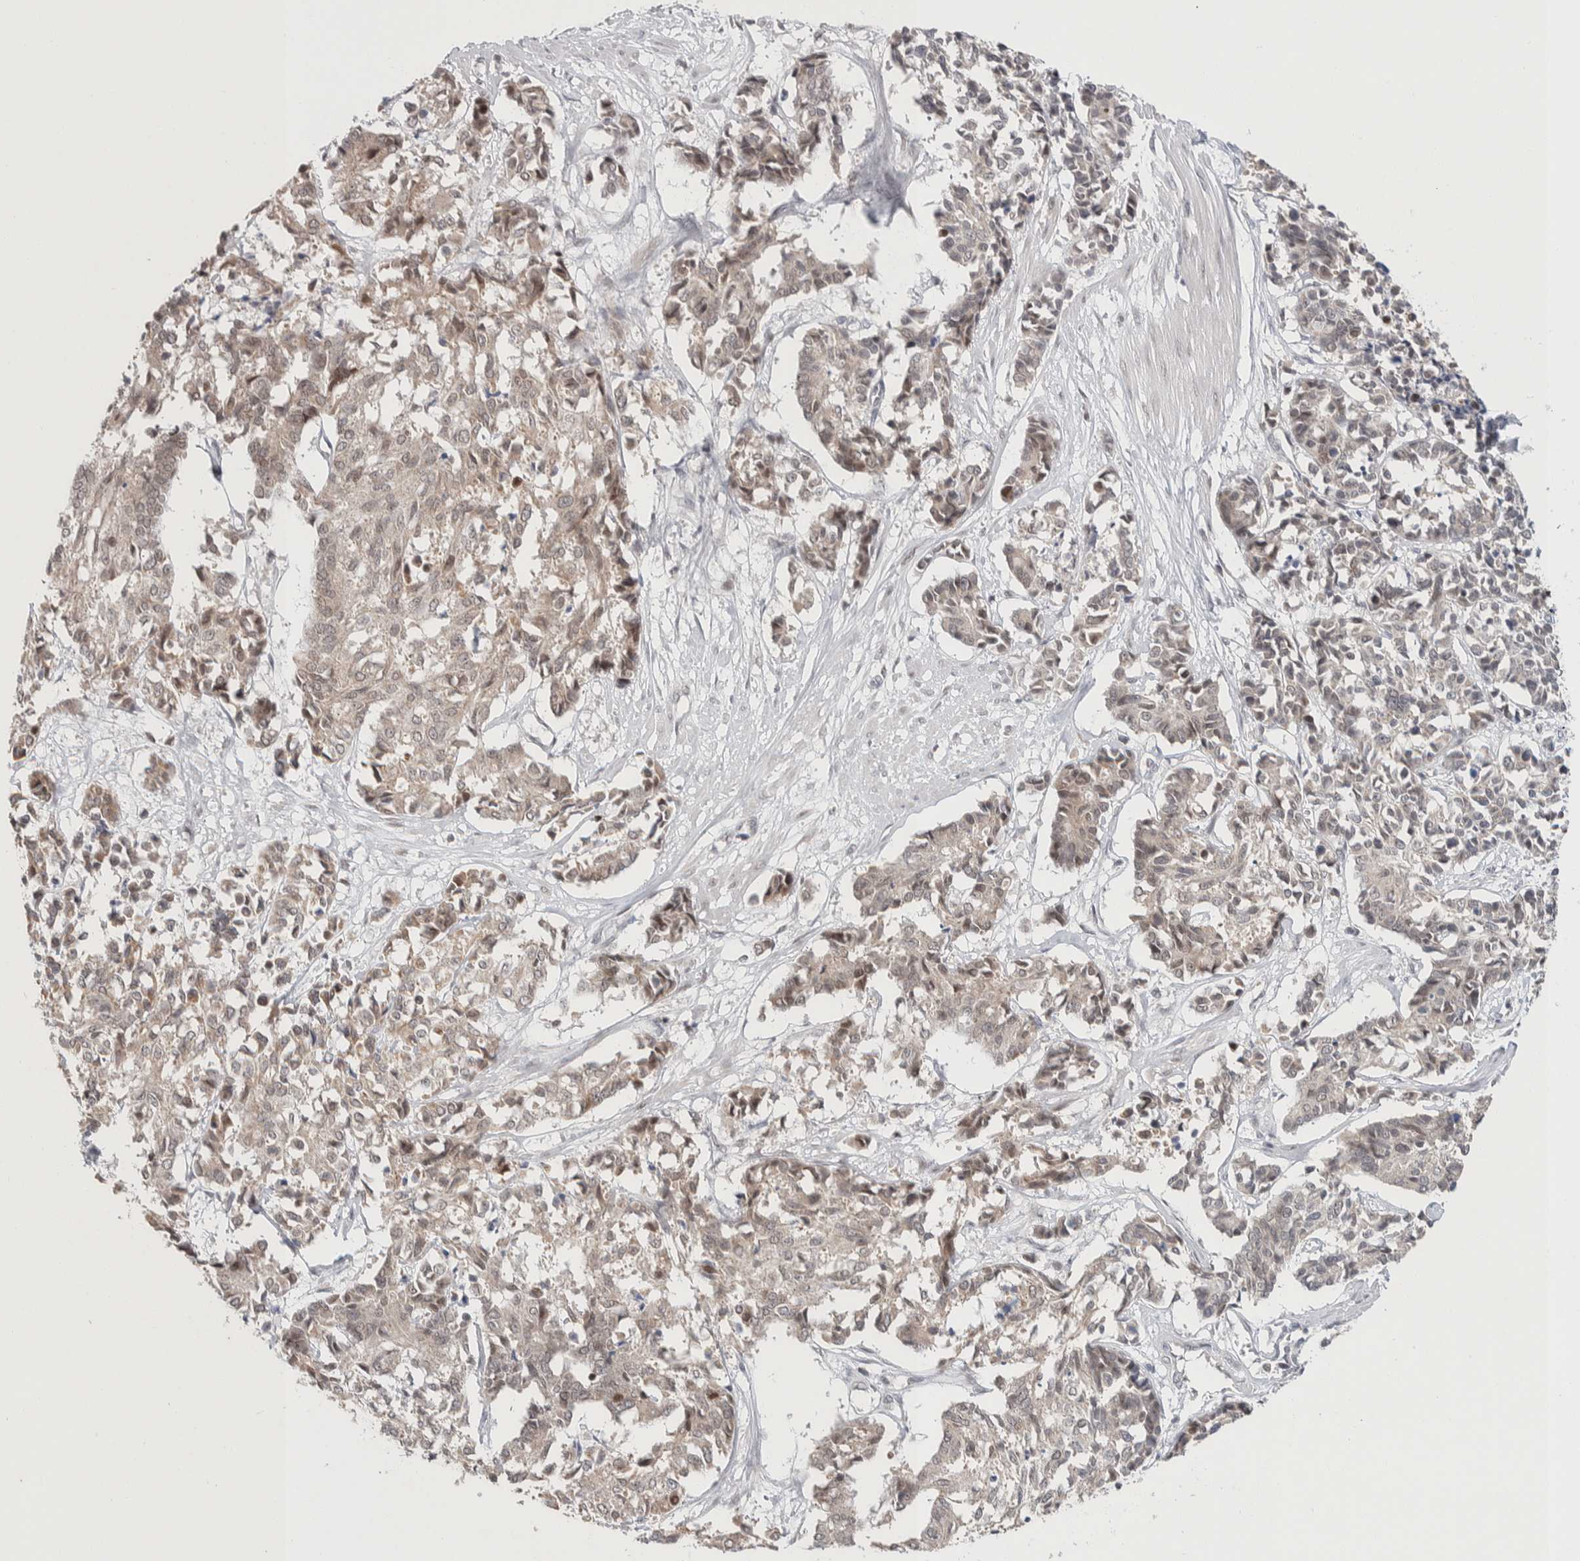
{"staining": {"intensity": "weak", "quantity": ">75%", "location": "cytoplasmic/membranous"}, "tissue": "cervical cancer", "cell_type": "Tumor cells", "image_type": "cancer", "snomed": [{"axis": "morphology", "description": "Squamous cell carcinoma, NOS"}, {"axis": "topography", "description": "Cervix"}], "caption": "Approximately >75% of tumor cells in cervical cancer (squamous cell carcinoma) reveal weak cytoplasmic/membranous protein staining as visualized by brown immunohistochemical staining.", "gene": "CRAT", "patient": {"sex": "female", "age": 35}}